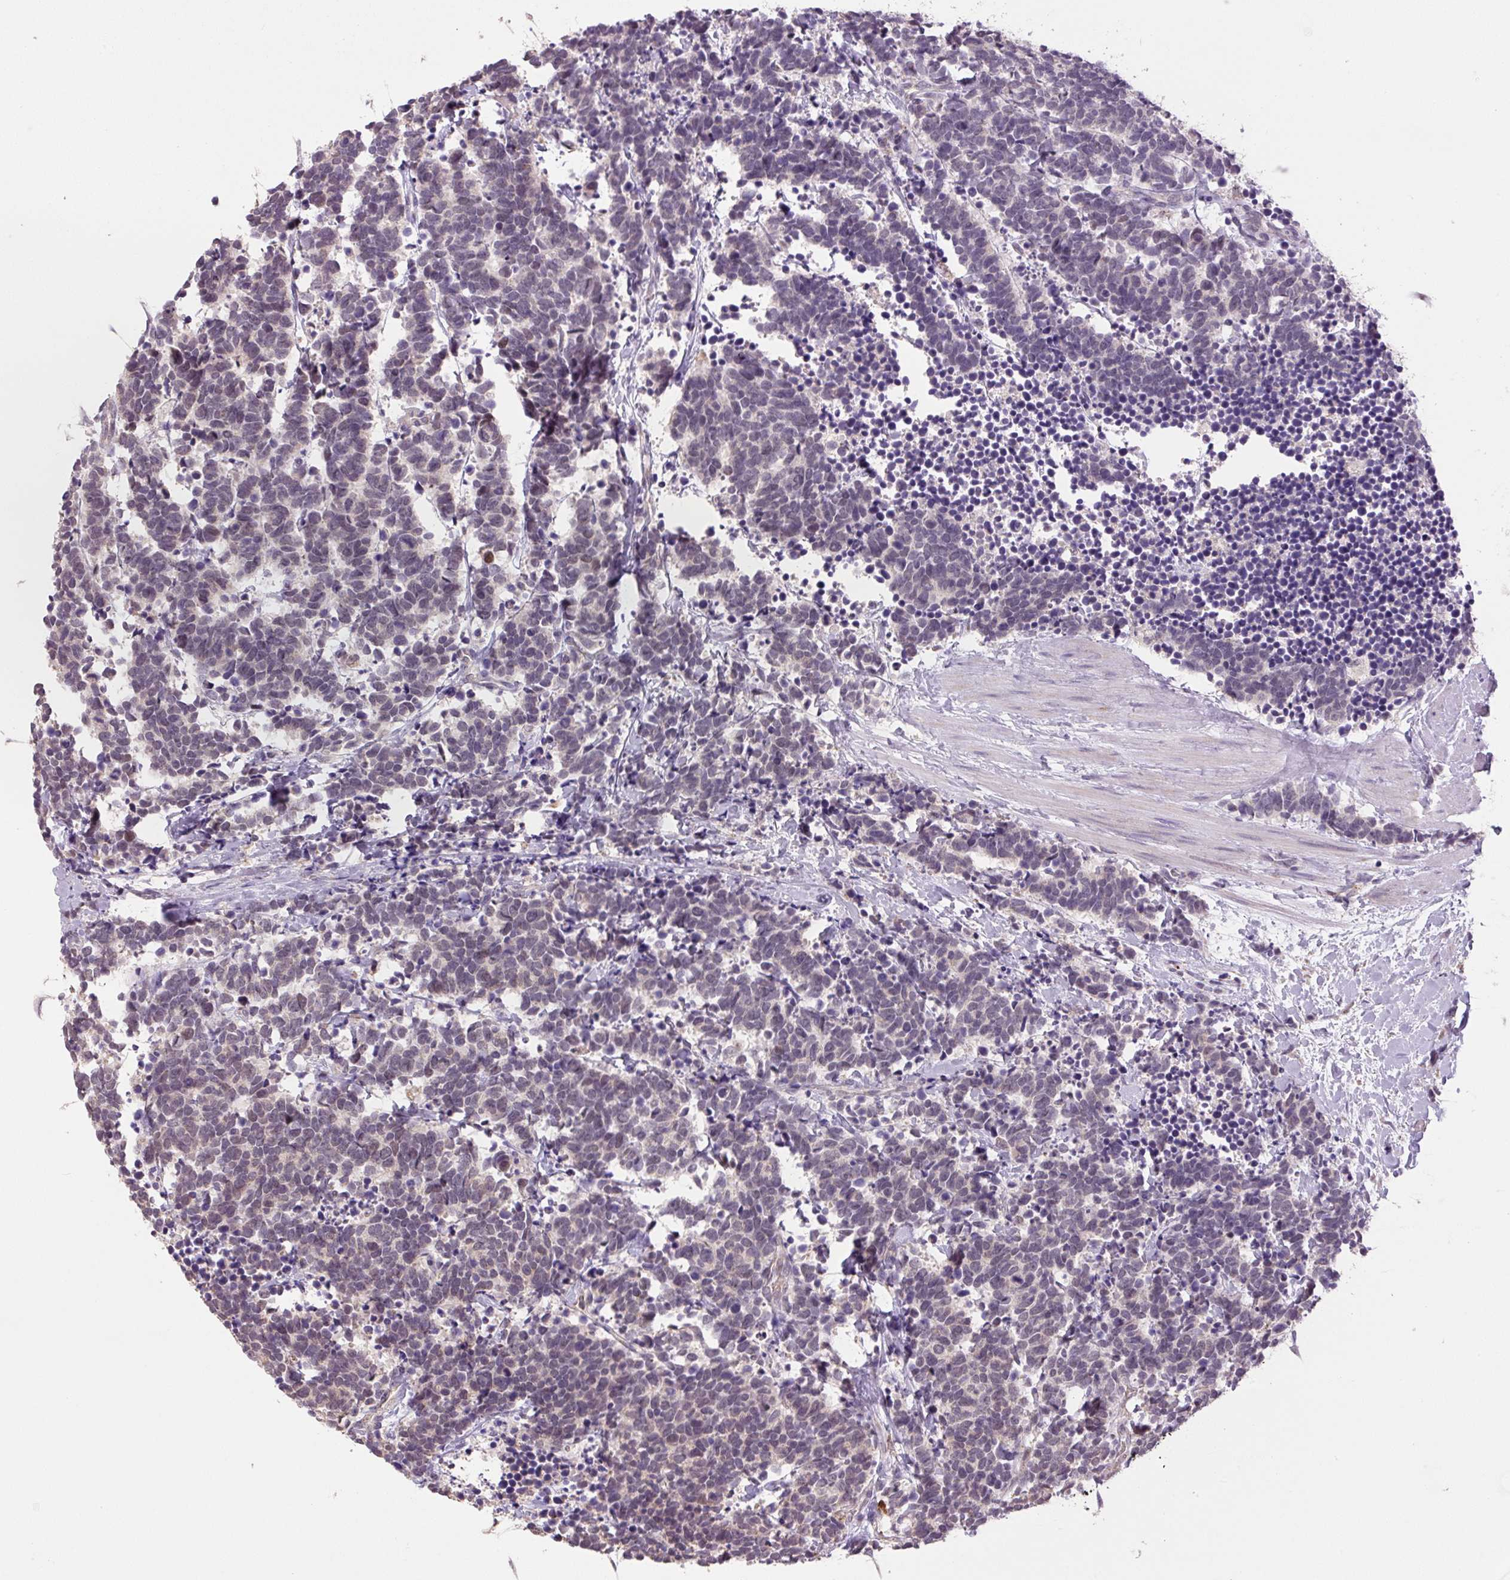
{"staining": {"intensity": "moderate", "quantity": "<25%", "location": "nuclear"}, "tissue": "carcinoid", "cell_type": "Tumor cells", "image_type": "cancer", "snomed": [{"axis": "morphology", "description": "Carcinoma, NOS"}, {"axis": "morphology", "description": "Carcinoid, malignant, NOS"}, {"axis": "topography", "description": "Prostate"}], "caption": "Immunohistochemistry (IHC) image of neoplastic tissue: carcinoid (malignant) stained using immunohistochemistry displays low levels of moderate protein expression localized specifically in the nuclear of tumor cells, appearing as a nuclear brown color.", "gene": "SGF29", "patient": {"sex": "male", "age": 57}}